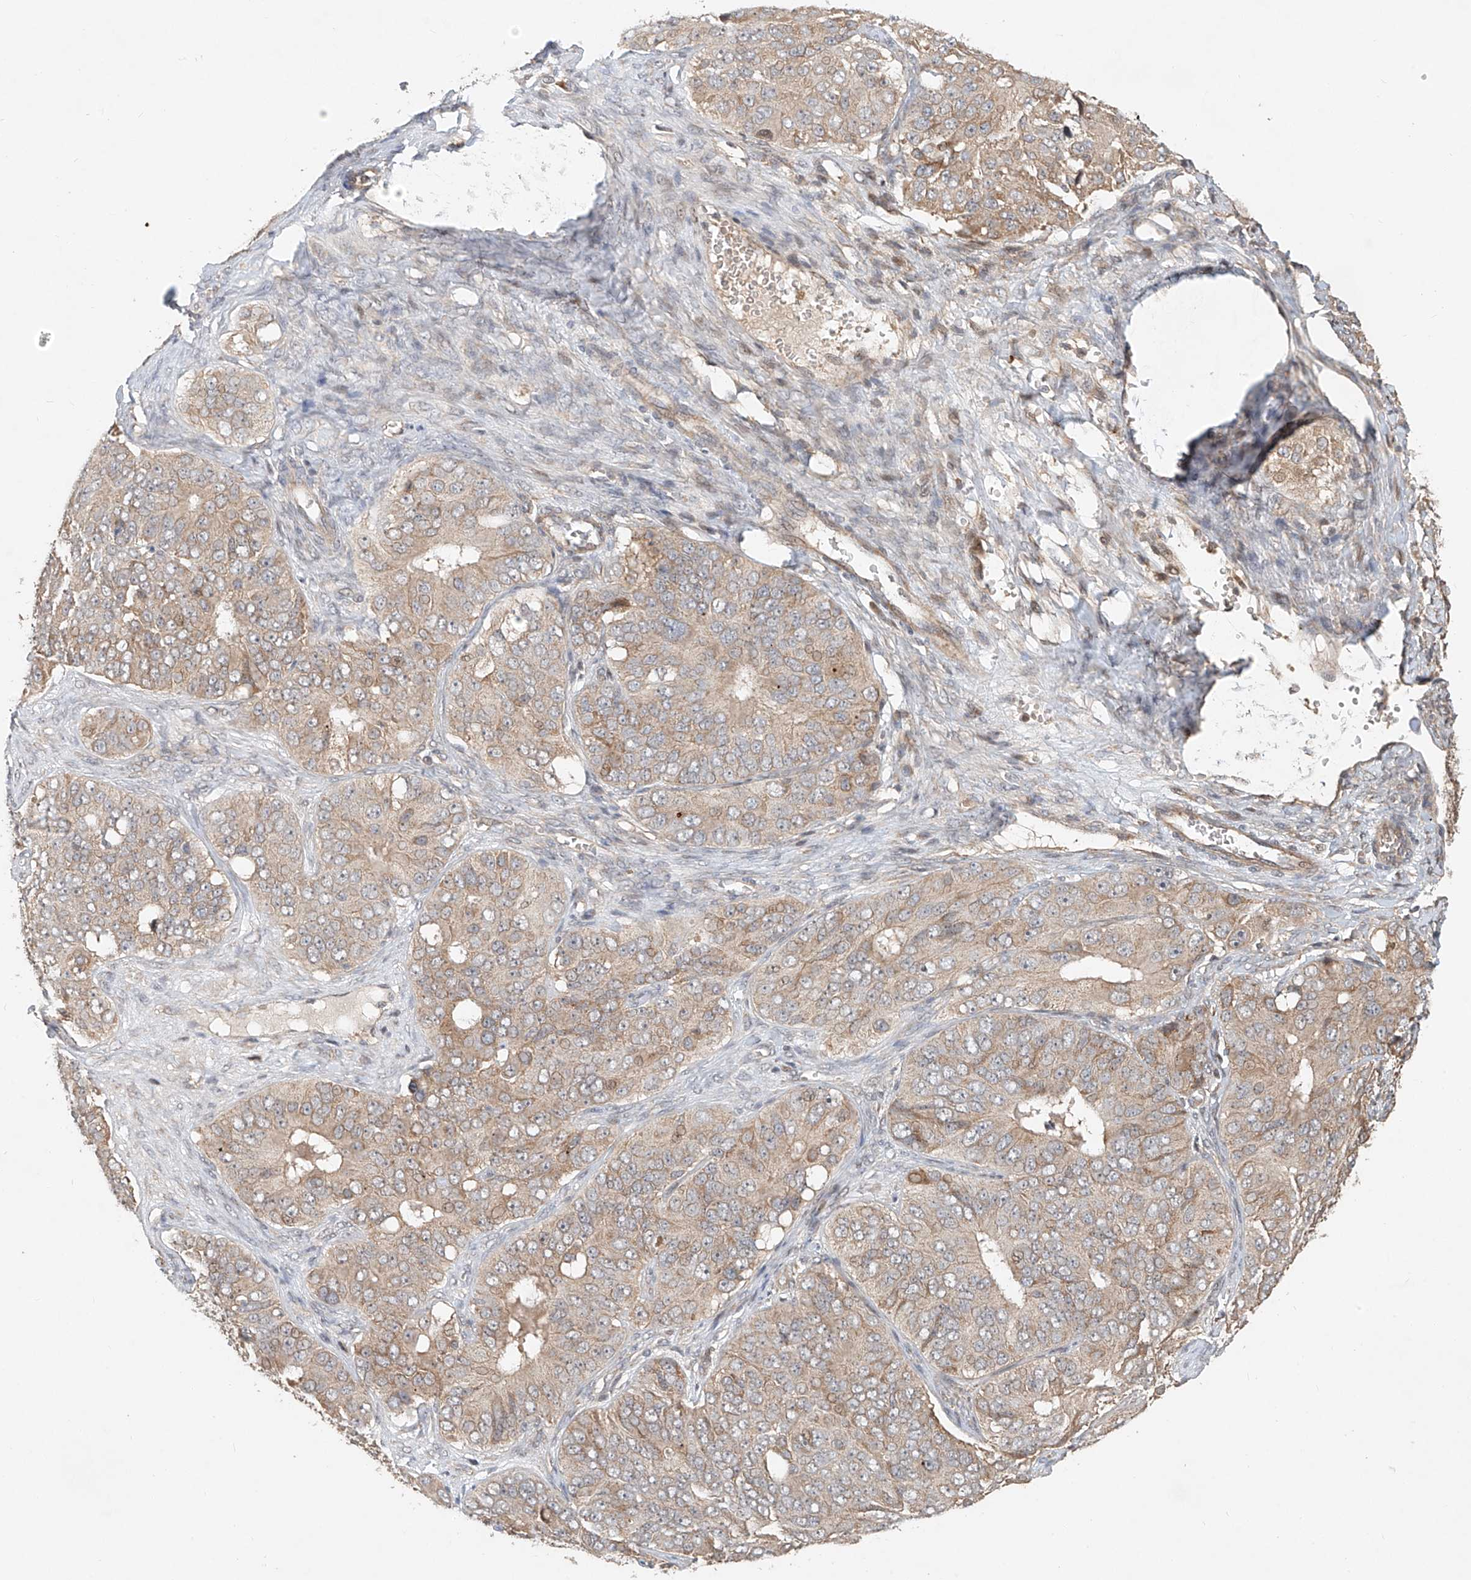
{"staining": {"intensity": "weak", "quantity": "25%-75%", "location": "cytoplasmic/membranous"}, "tissue": "ovarian cancer", "cell_type": "Tumor cells", "image_type": "cancer", "snomed": [{"axis": "morphology", "description": "Carcinoma, endometroid"}, {"axis": "topography", "description": "Ovary"}], "caption": "Ovarian cancer (endometroid carcinoma) stained with DAB immunohistochemistry (IHC) demonstrates low levels of weak cytoplasmic/membranous positivity in about 25%-75% of tumor cells.", "gene": "TMEM61", "patient": {"sex": "female", "age": 51}}